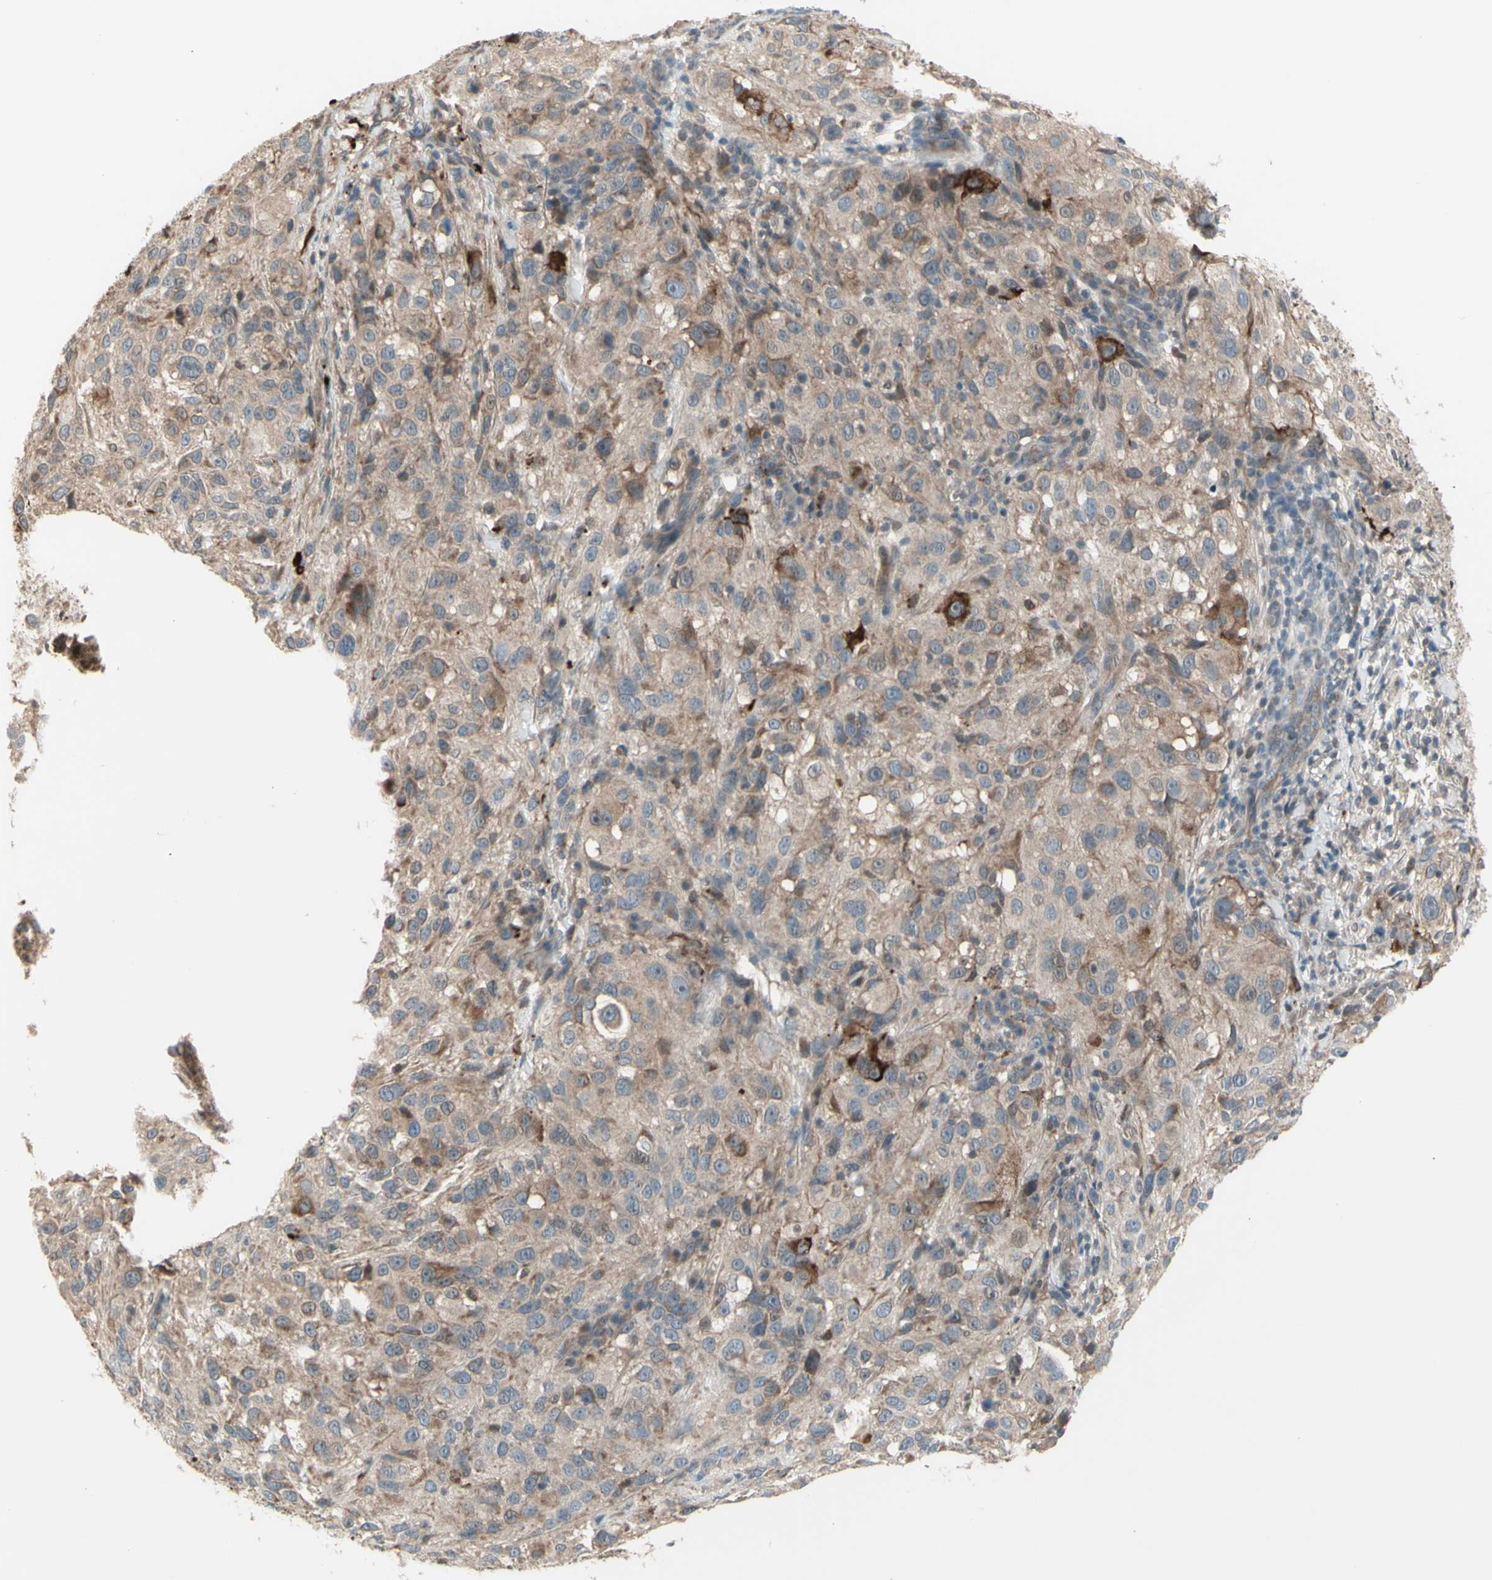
{"staining": {"intensity": "moderate", "quantity": ">75%", "location": "cytoplasmic/membranous"}, "tissue": "melanoma", "cell_type": "Tumor cells", "image_type": "cancer", "snomed": [{"axis": "morphology", "description": "Necrosis, NOS"}, {"axis": "morphology", "description": "Malignant melanoma, NOS"}, {"axis": "topography", "description": "Skin"}], "caption": "Immunohistochemical staining of human malignant melanoma exhibits moderate cytoplasmic/membranous protein expression in about >75% of tumor cells.", "gene": "OSTM1", "patient": {"sex": "female", "age": 87}}